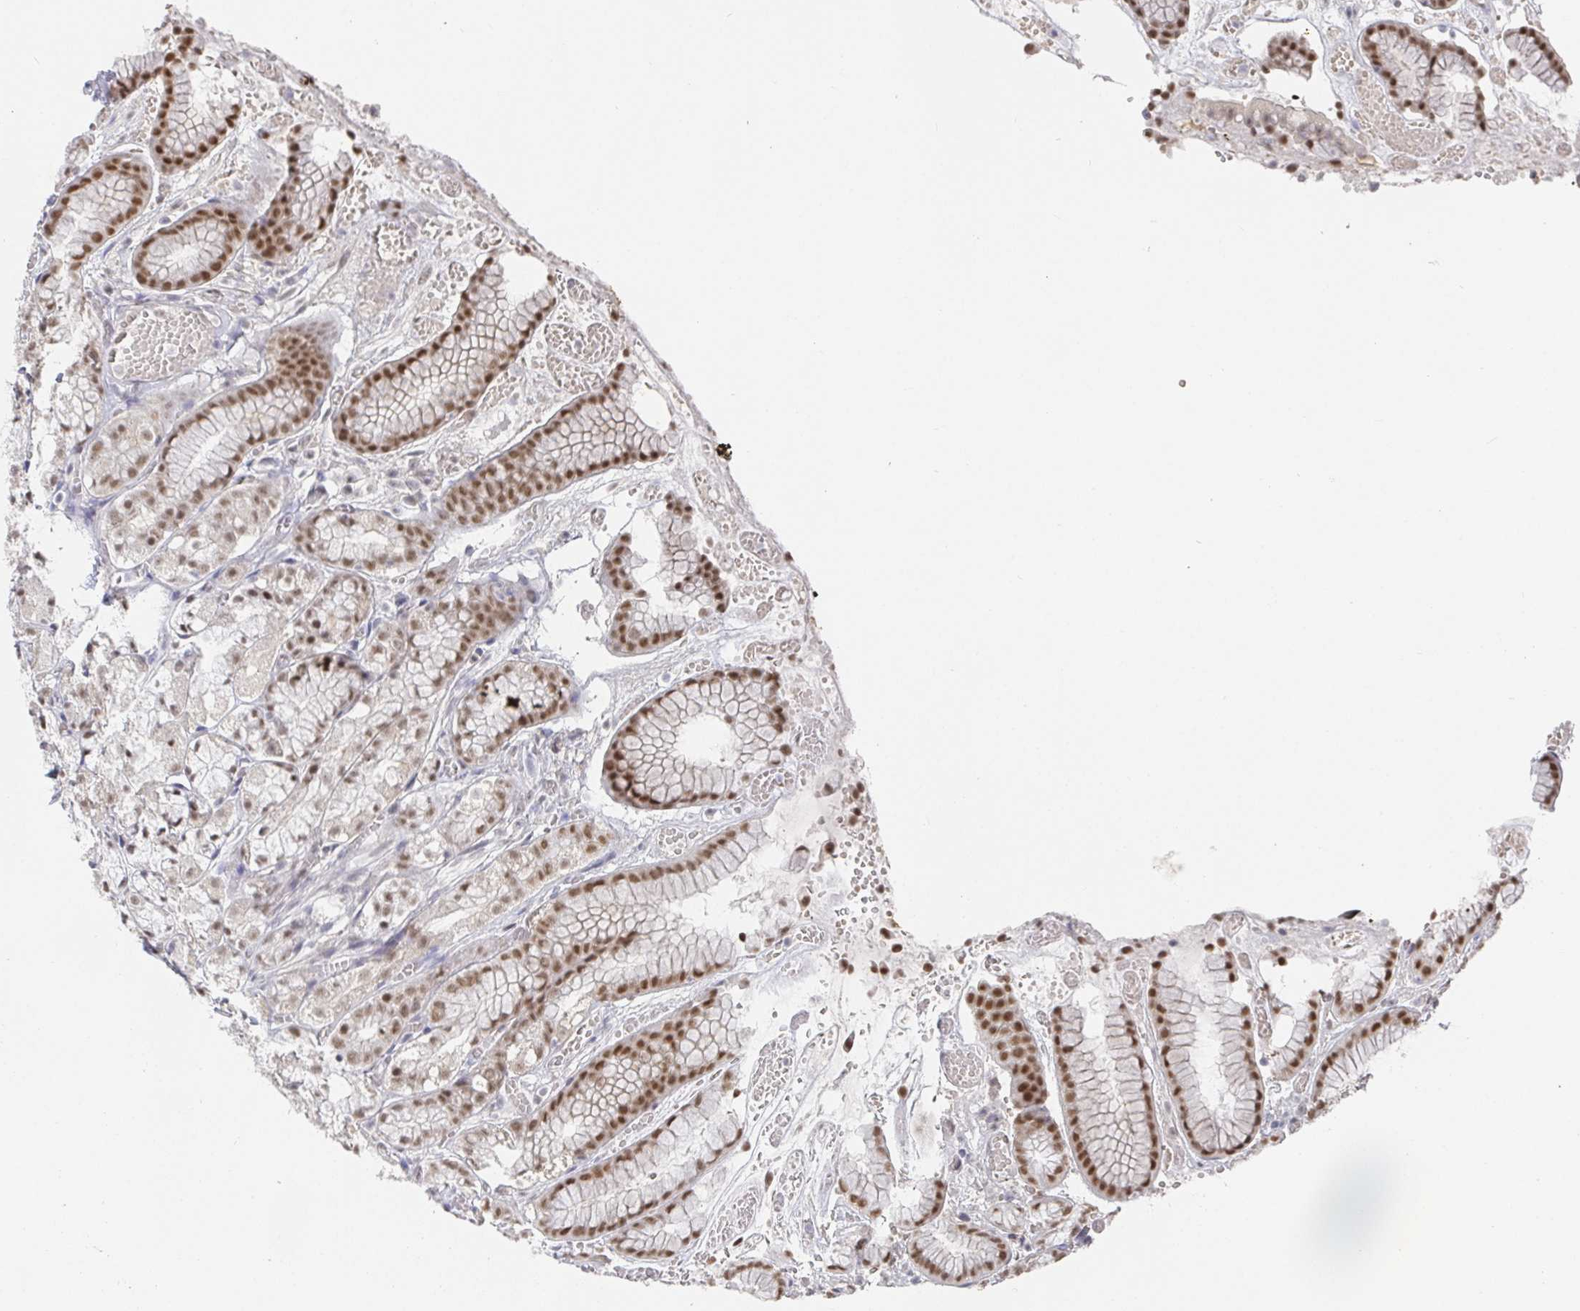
{"staining": {"intensity": "moderate", "quantity": ">75%", "location": "nuclear"}, "tissue": "stomach", "cell_type": "Glandular cells", "image_type": "normal", "snomed": [{"axis": "morphology", "description": "Normal tissue, NOS"}, {"axis": "topography", "description": "Smooth muscle"}, {"axis": "topography", "description": "Stomach"}], "caption": "A medium amount of moderate nuclear expression is identified in about >75% of glandular cells in benign stomach.", "gene": "RCOR1", "patient": {"sex": "male", "age": 70}}